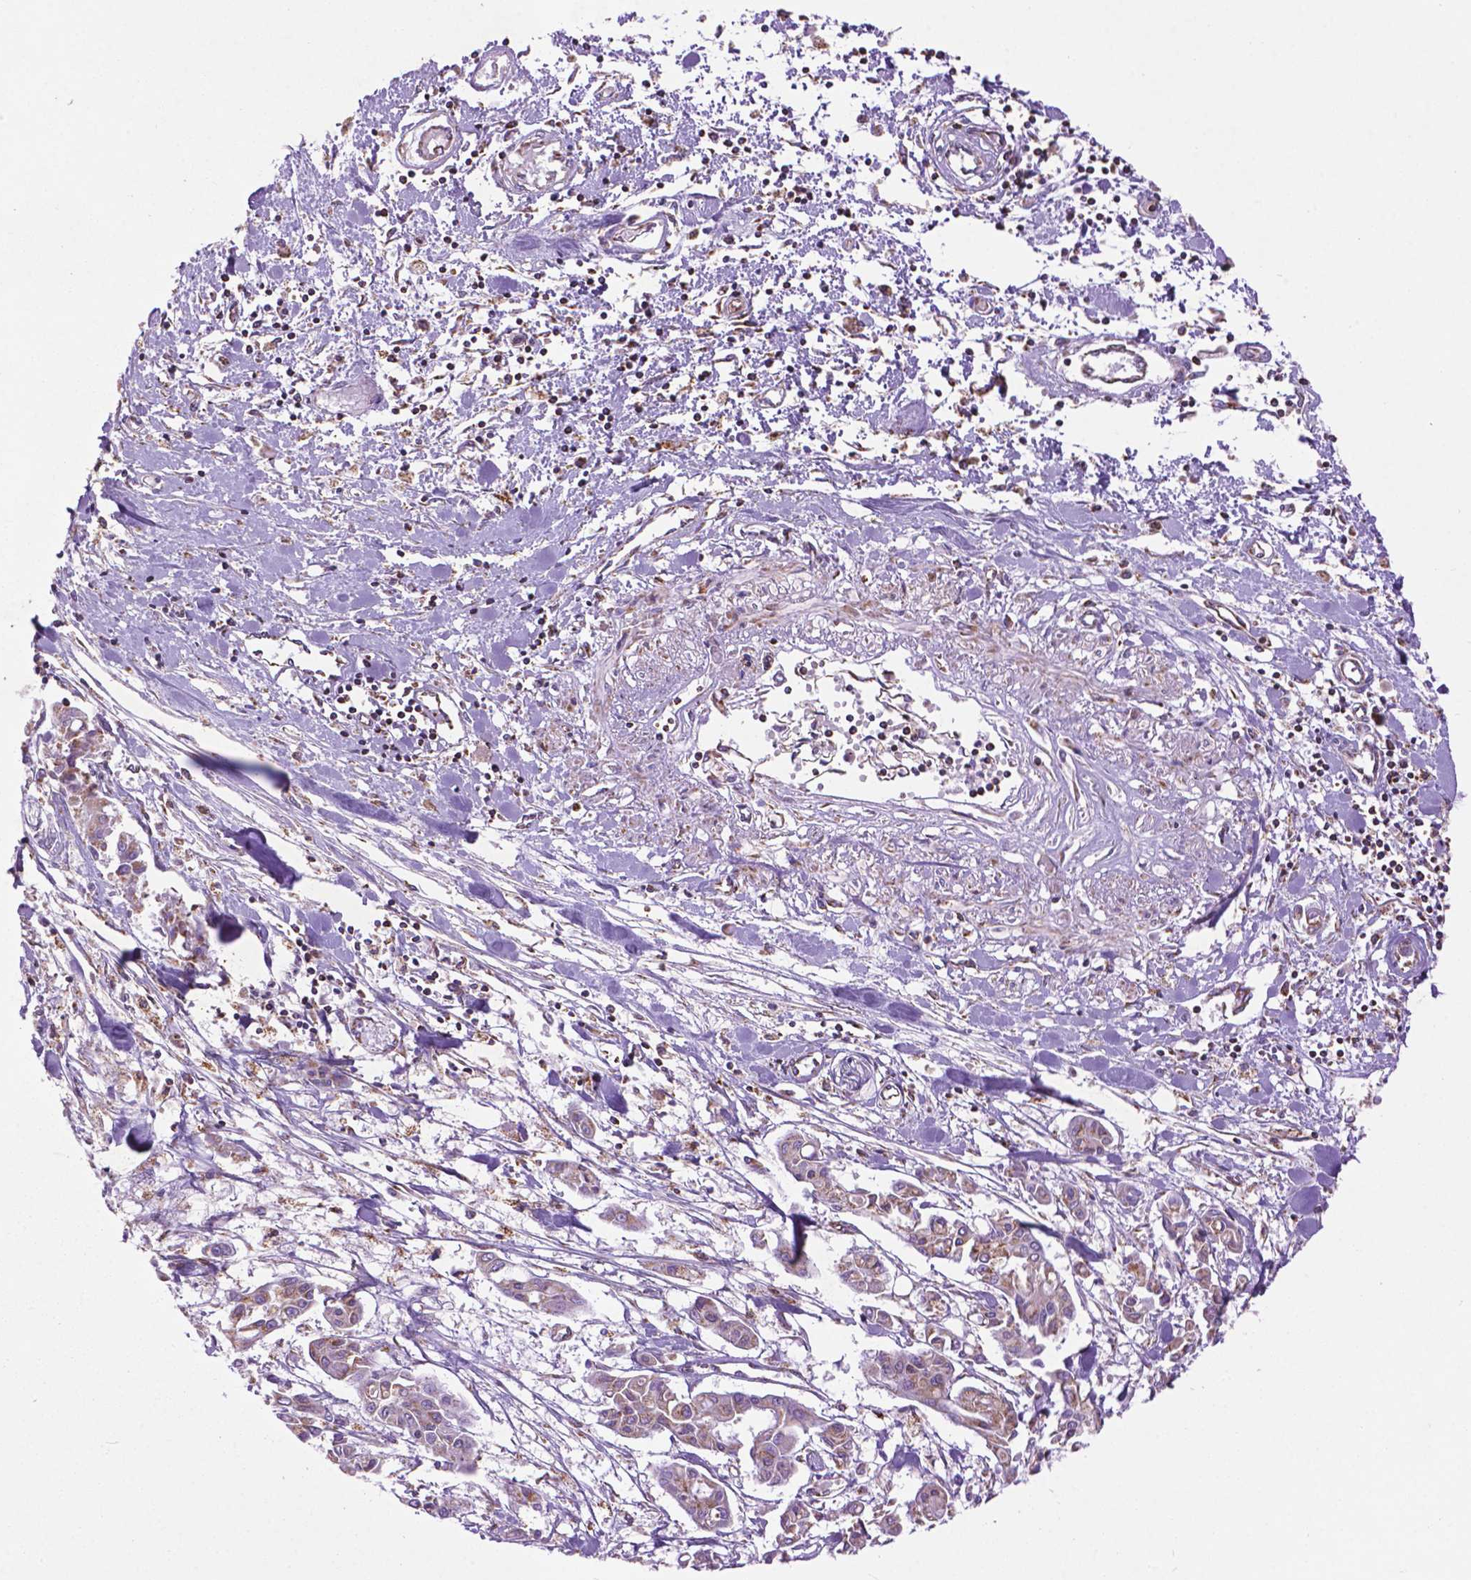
{"staining": {"intensity": "weak", "quantity": ">75%", "location": "cytoplasmic/membranous"}, "tissue": "pancreatic cancer", "cell_type": "Tumor cells", "image_type": "cancer", "snomed": [{"axis": "morphology", "description": "Adenocarcinoma, NOS"}, {"axis": "topography", "description": "Pancreas"}], "caption": "Immunohistochemical staining of human pancreatic adenocarcinoma demonstrates weak cytoplasmic/membranous protein expression in approximately >75% of tumor cells. Nuclei are stained in blue.", "gene": "PYCR3", "patient": {"sex": "male", "age": 61}}